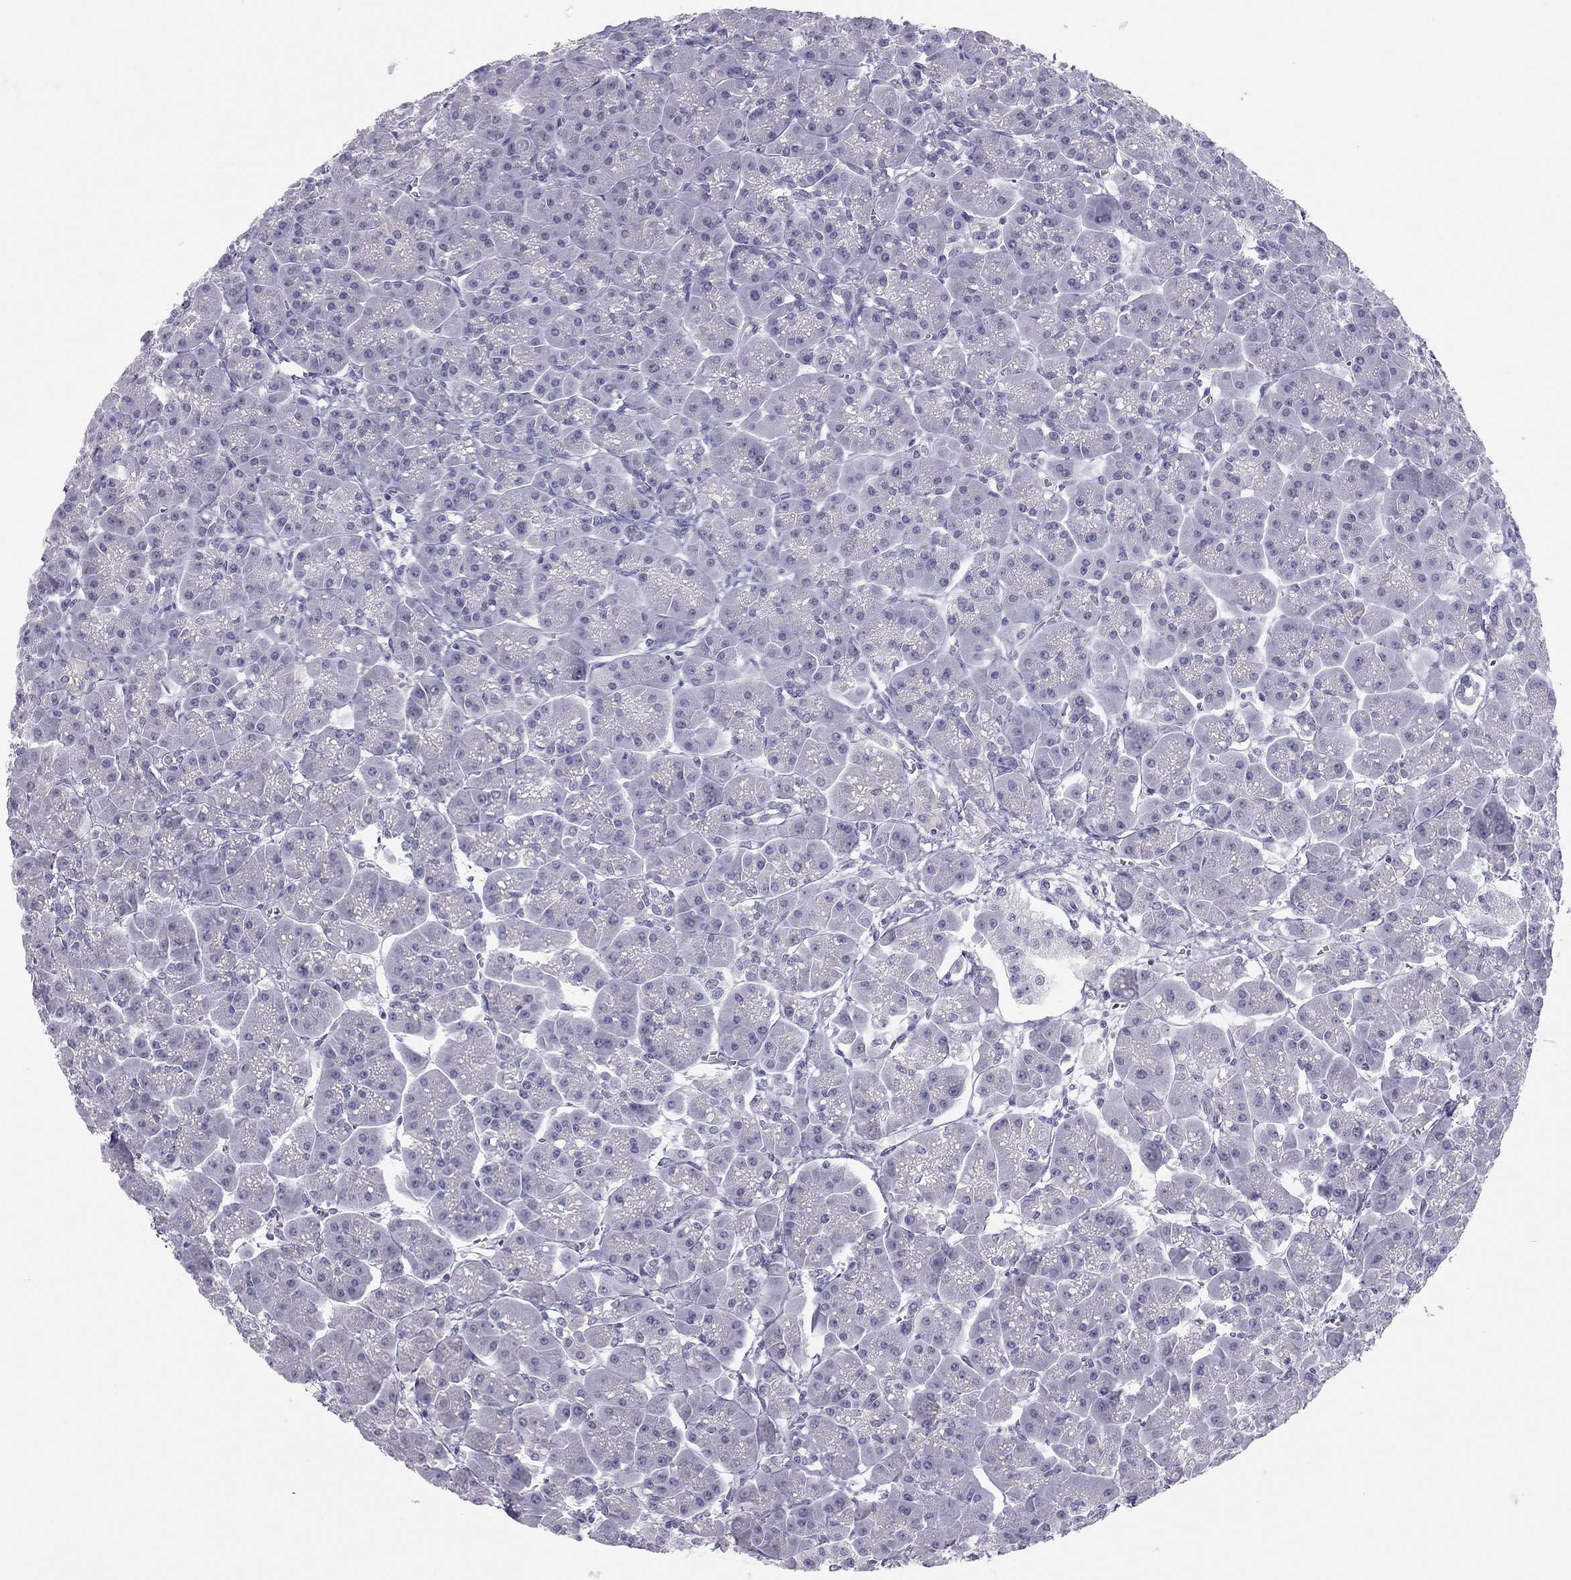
{"staining": {"intensity": "negative", "quantity": "none", "location": "none"}, "tissue": "pancreas", "cell_type": "Exocrine glandular cells", "image_type": "normal", "snomed": [{"axis": "morphology", "description": "Normal tissue, NOS"}, {"axis": "topography", "description": "Pancreas"}], "caption": "A high-resolution image shows immunohistochemistry (IHC) staining of normal pancreas, which exhibits no significant positivity in exocrine glandular cells.", "gene": "SPATA12", "patient": {"sex": "male", "age": 70}}